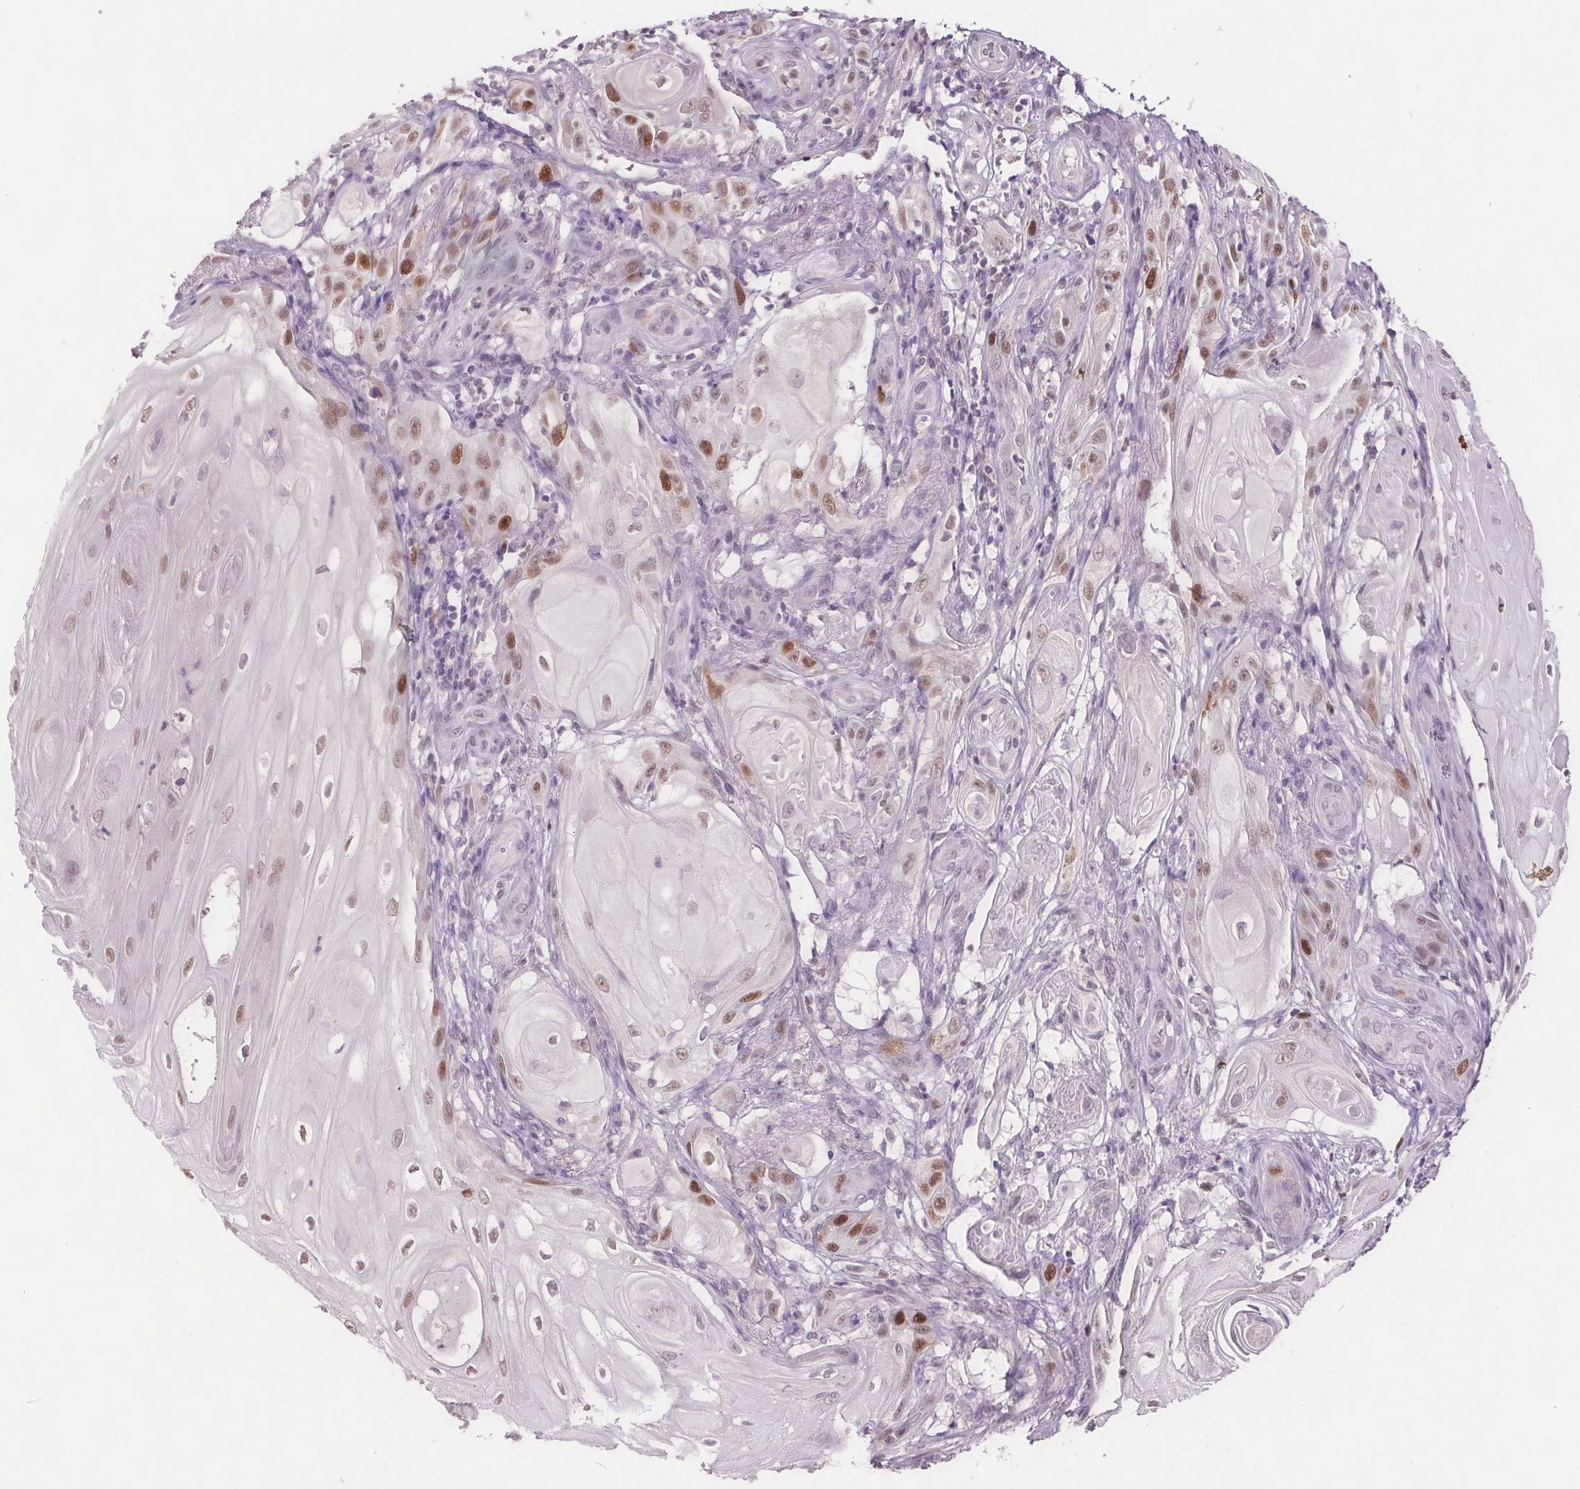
{"staining": {"intensity": "moderate", "quantity": "<25%", "location": "nuclear"}, "tissue": "skin cancer", "cell_type": "Tumor cells", "image_type": "cancer", "snomed": [{"axis": "morphology", "description": "Squamous cell carcinoma, NOS"}, {"axis": "topography", "description": "Skin"}], "caption": "Skin cancer stained with DAB immunohistochemistry displays low levels of moderate nuclear expression in approximately <25% of tumor cells.", "gene": "CENPF", "patient": {"sex": "male", "age": 62}}